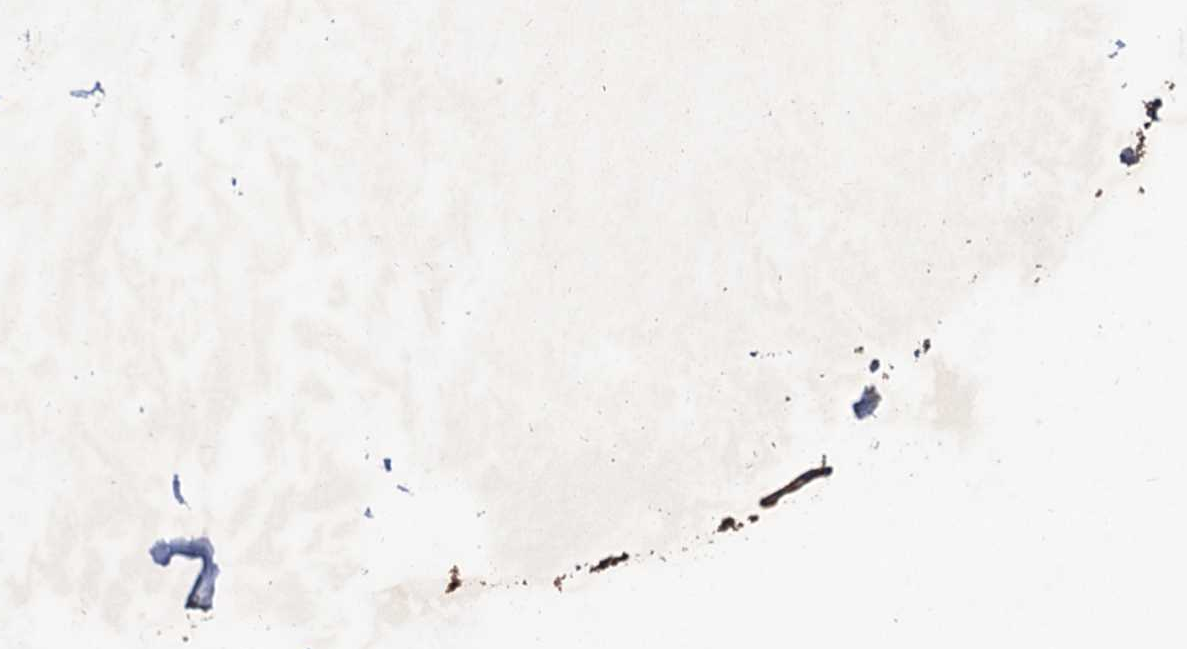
{"staining": {"intensity": "moderate", "quantity": ">75%", "location": "cytoplasmic/membranous"}, "tissue": "adipose tissue", "cell_type": "Adipocytes", "image_type": "normal", "snomed": [{"axis": "morphology", "description": "Normal tissue, NOS"}, {"axis": "topography", "description": "Lymph node"}, {"axis": "topography", "description": "Bronchus"}], "caption": "DAB (3,3'-diaminobenzidine) immunohistochemical staining of benign human adipose tissue displays moderate cytoplasmic/membranous protein staining in approximately >75% of adipocytes. The staining is performed using DAB (3,3'-diaminobenzidine) brown chromogen to label protein expression. The nuclei are counter-stained blue using hematoxylin.", "gene": "TMEM39B", "patient": {"sex": "male", "age": 63}}